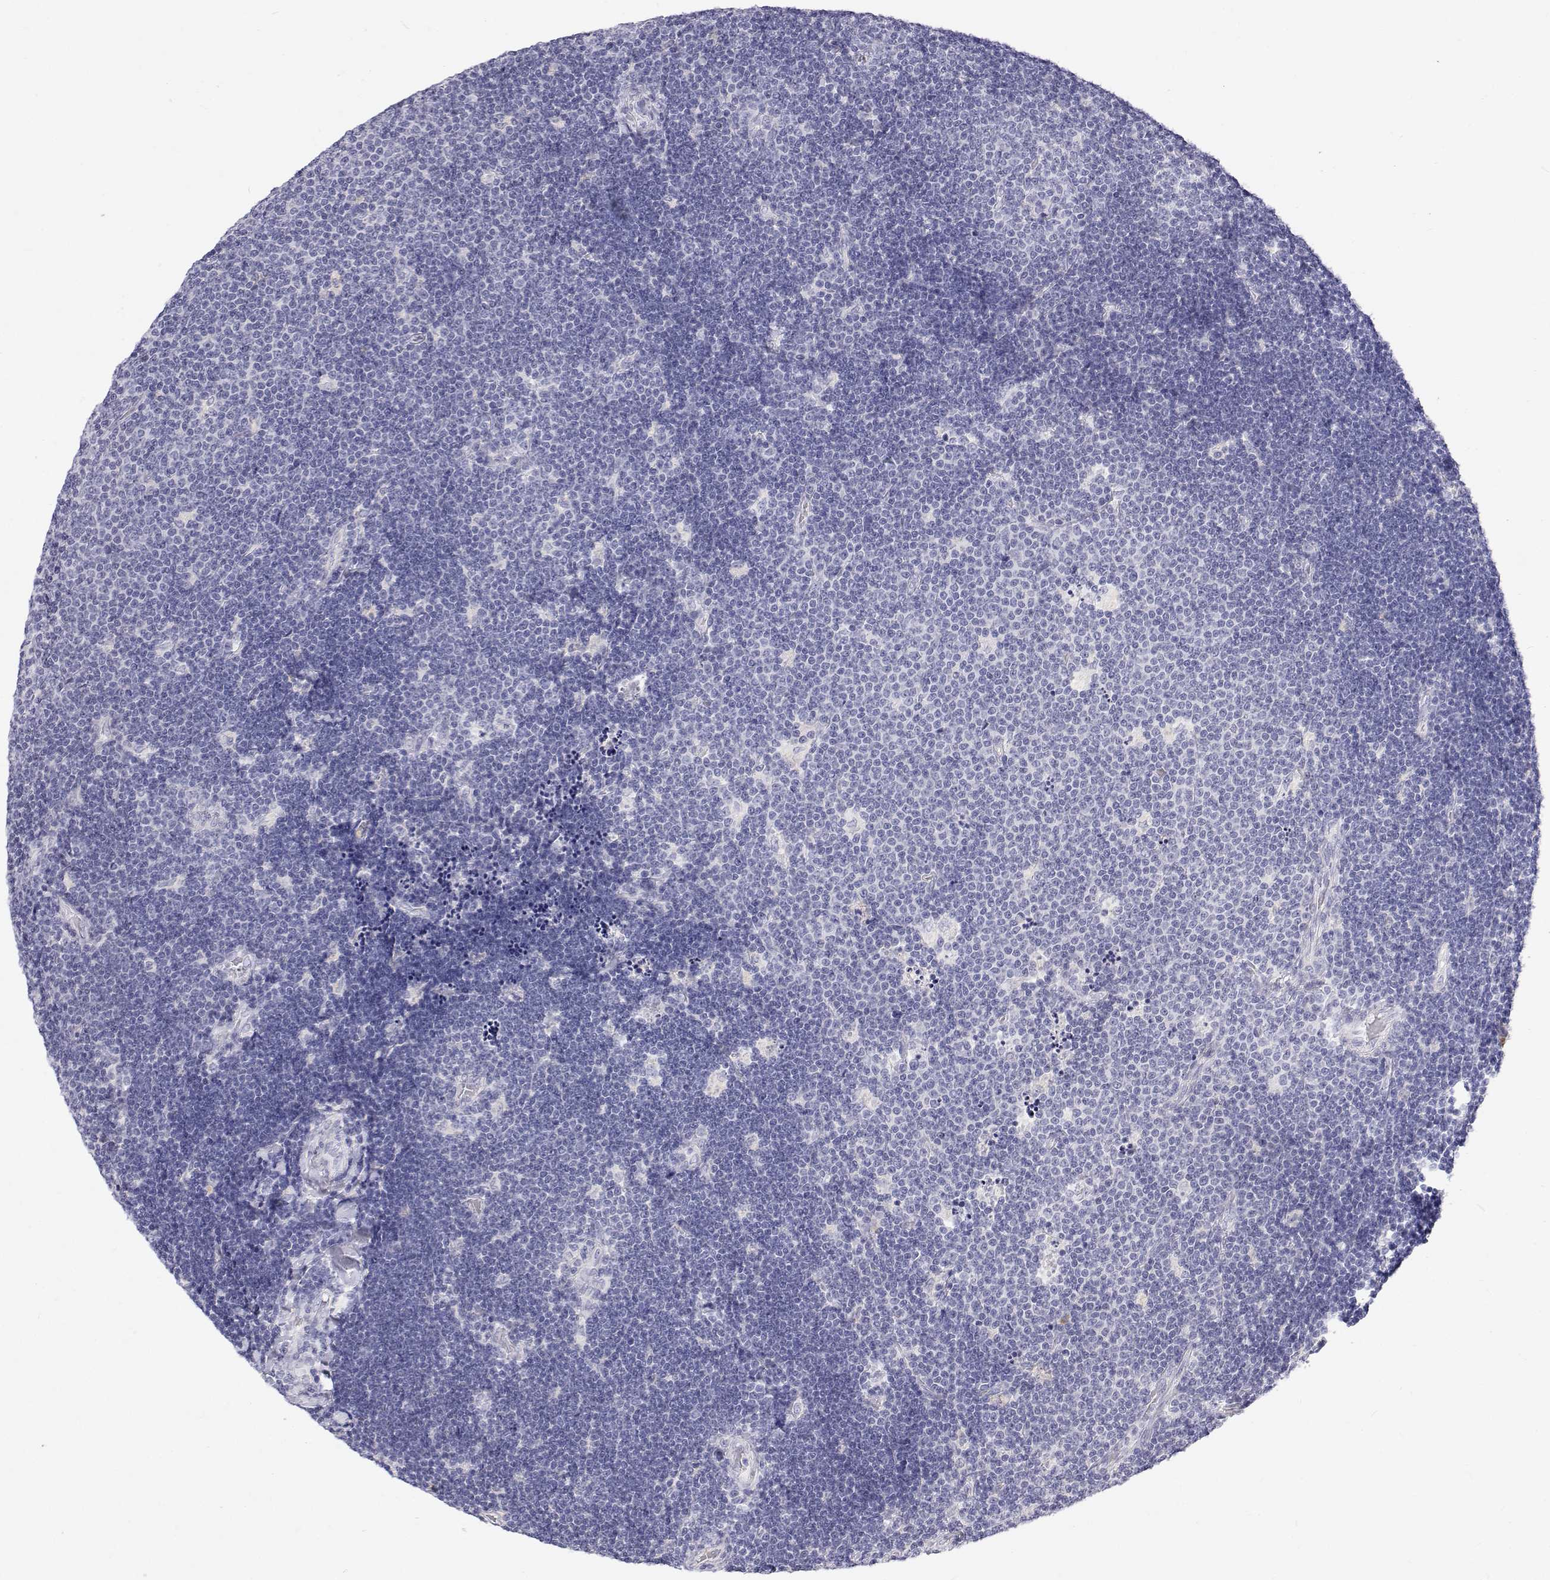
{"staining": {"intensity": "negative", "quantity": "none", "location": "none"}, "tissue": "lymphoma", "cell_type": "Tumor cells", "image_type": "cancer", "snomed": [{"axis": "morphology", "description": "Malignant lymphoma, non-Hodgkin's type, Low grade"}, {"axis": "topography", "description": "Brain"}], "caption": "A high-resolution photomicrograph shows immunohistochemistry (IHC) staining of low-grade malignant lymphoma, non-Hodgkin's type, which displays no significant staining in tumor cells. Brightfield microscopy of immunohistochemistry stained with DAB (brown) and hematoxylin (blue), captured at high magnification.", "gene": "NCR2", "patient": {"sex": "female", "age": 66}}